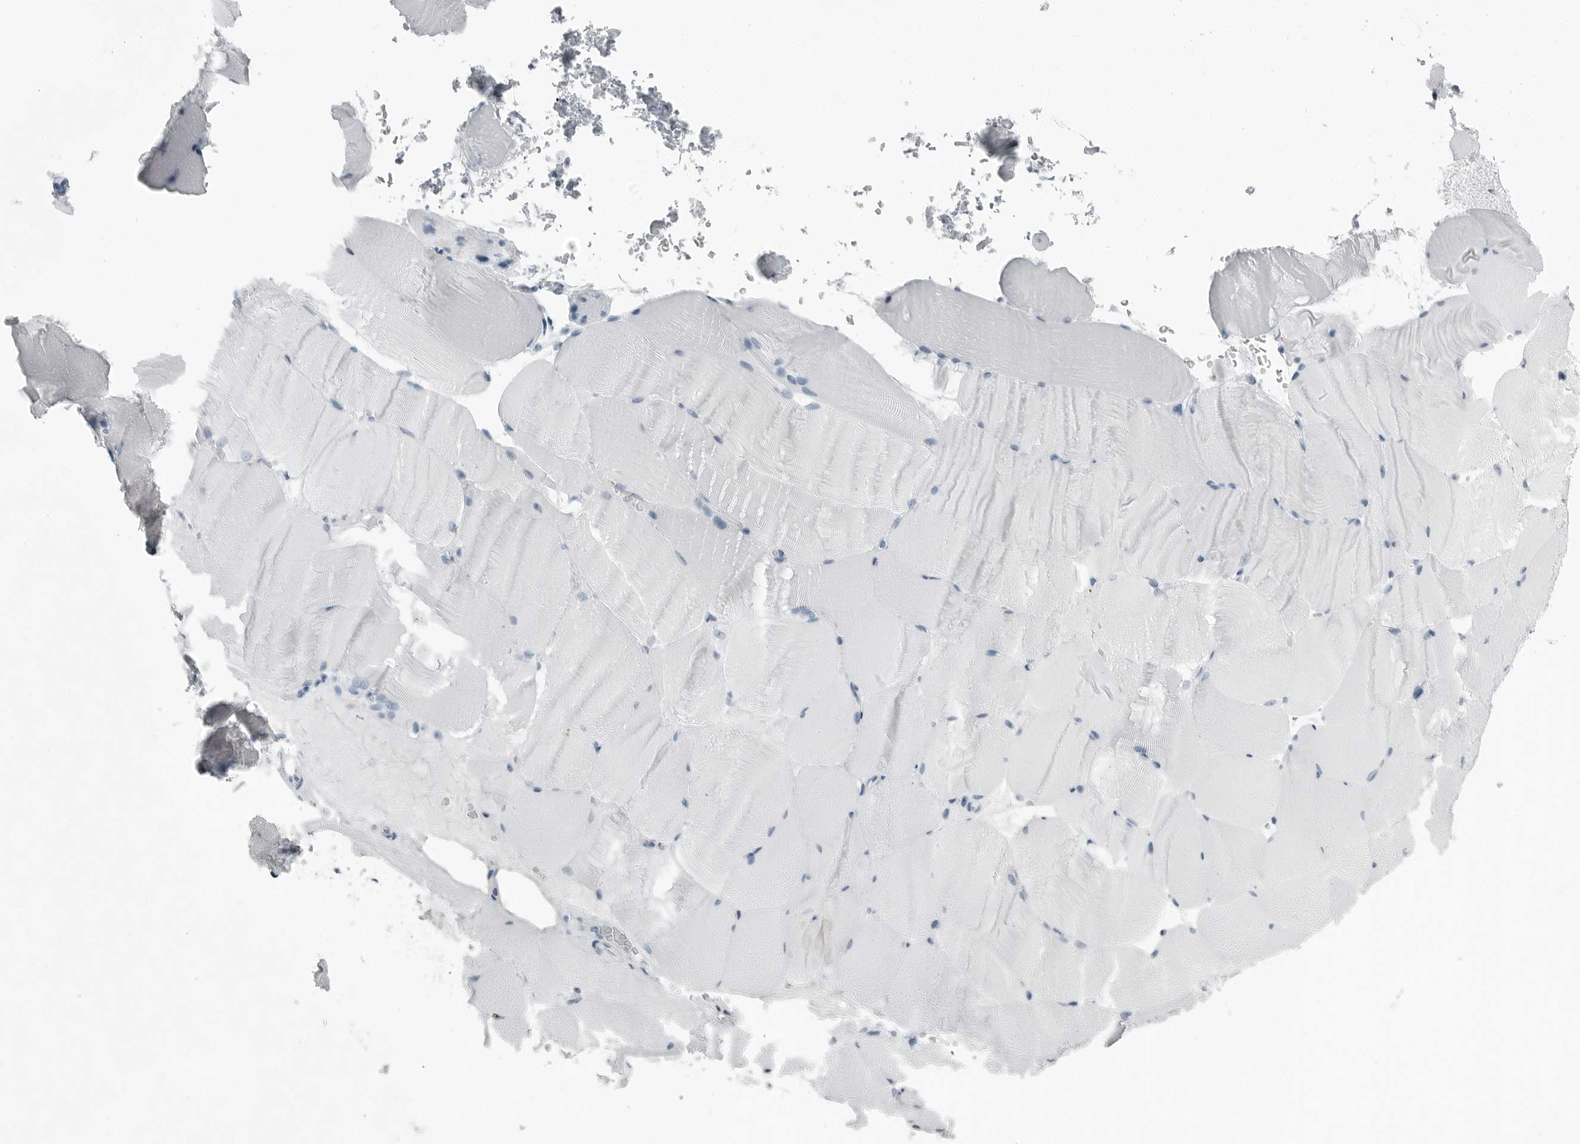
{"staining": {"intensity": "negative", "quantity": "none", "location": "none"}, "tissue": "skeletal muscle", "cell_type": "Myocytes", "image_type": "normal", "snomed": [{"axis": "morphology", "description": "Normal tissue, NOS"}, {"axis": "topography", "description": "Skeletal muscle"}, {"axis": "topography", "description": "Parathyroid gland"}], "caption": "Histopathology image shows no significant protein staining in myocytes of normal skeletal muscle.", "gene": "FABP6", "patient": {"sex": "female", "age": 37}}